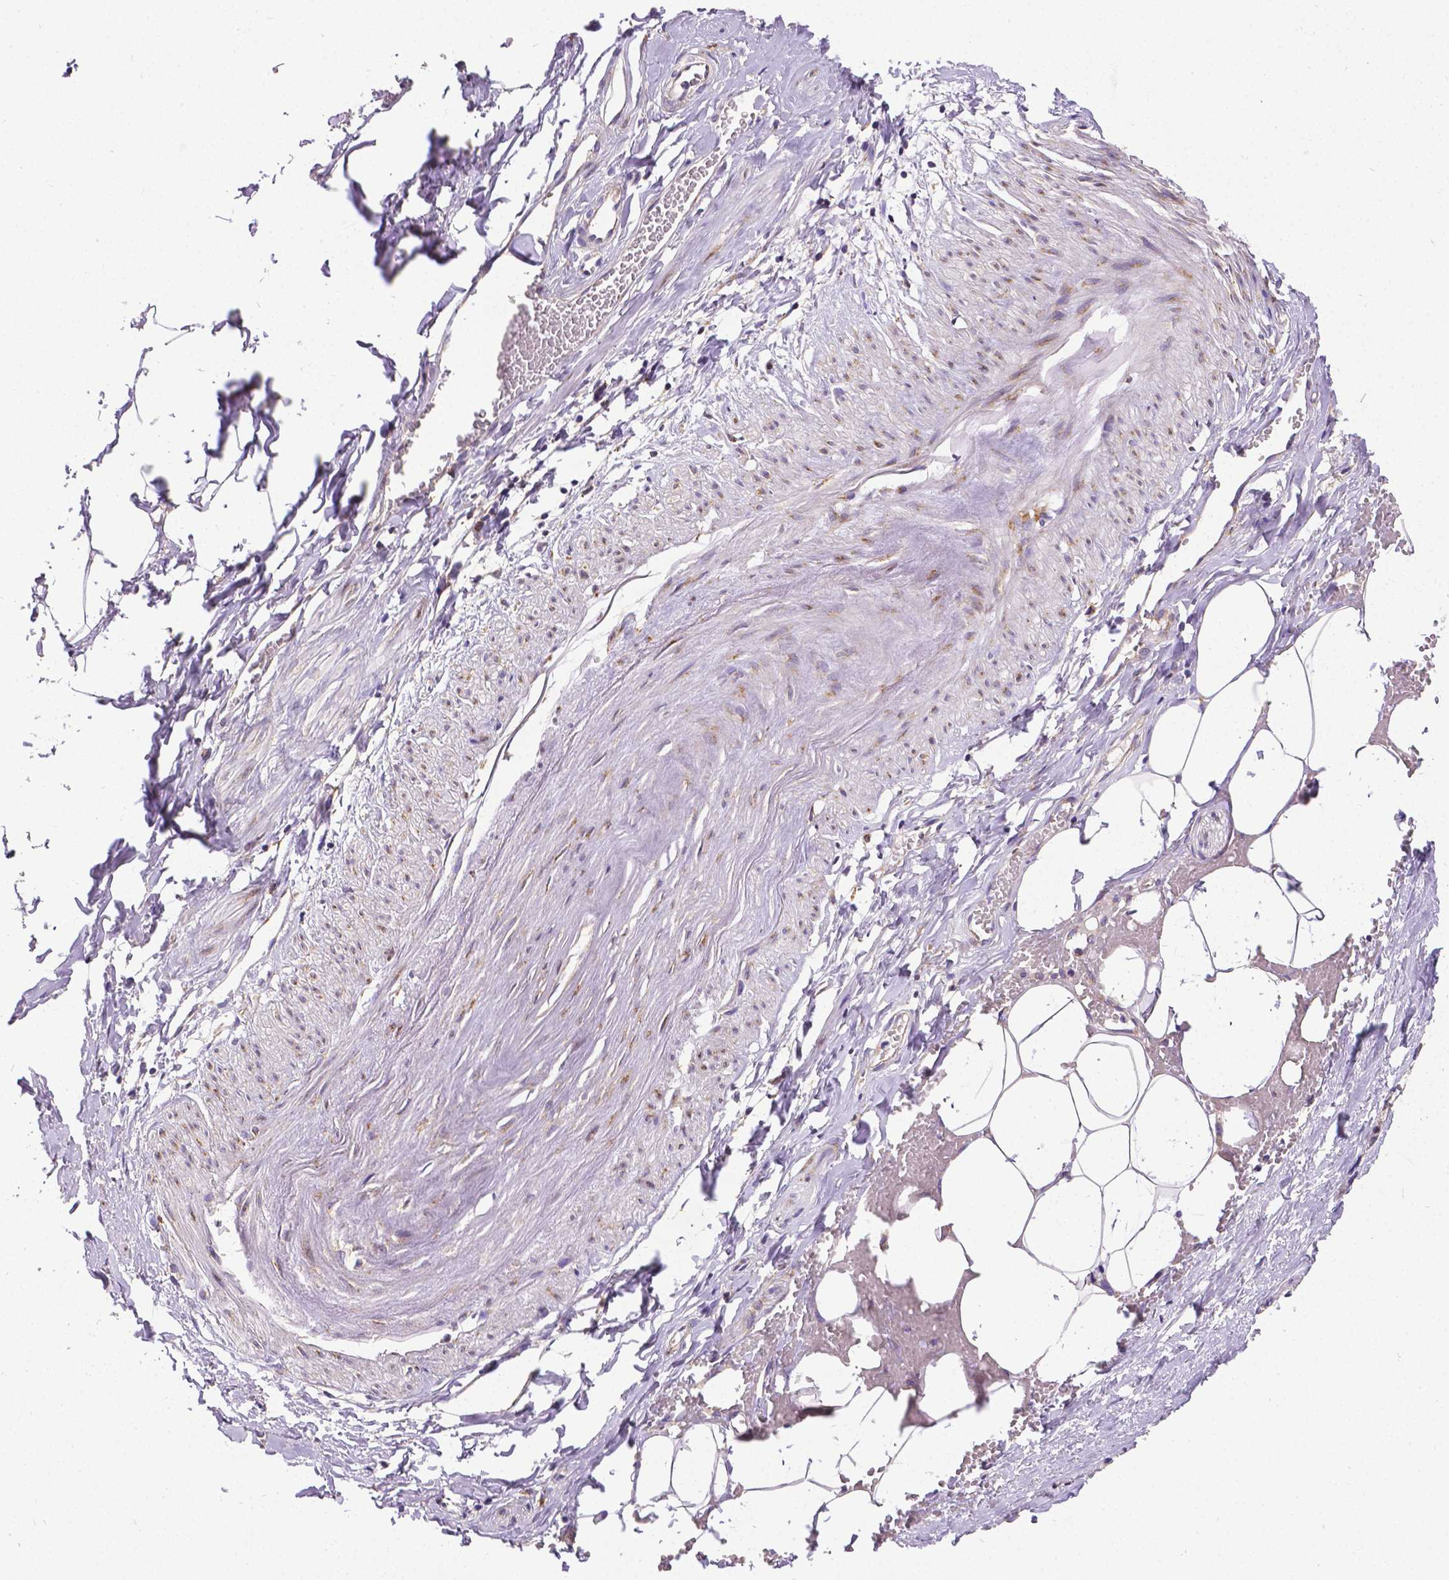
{"staining": {"intensity": "negative", "quantity": "none", "location": "none"}, "tissue": "adipose tissue", "cell_type": "Adipocytes", "image_type": "normal", "snomed": [{"axis": "morphology", "description": "Normal tissue, NOS"}, {"axis": "topography", "description": "Prostate"}, {"axis": "topography", "description": "Peripheral nerve tissue"}], "caption": "A high-resolution histopathology image shows immunohistochemistry (IHC) staining of unremarkable adipose tissue, which reveals no significant expression in adipocytes.", "gene": "MTDH", "patient": {"sex": "male", "age": 55}}